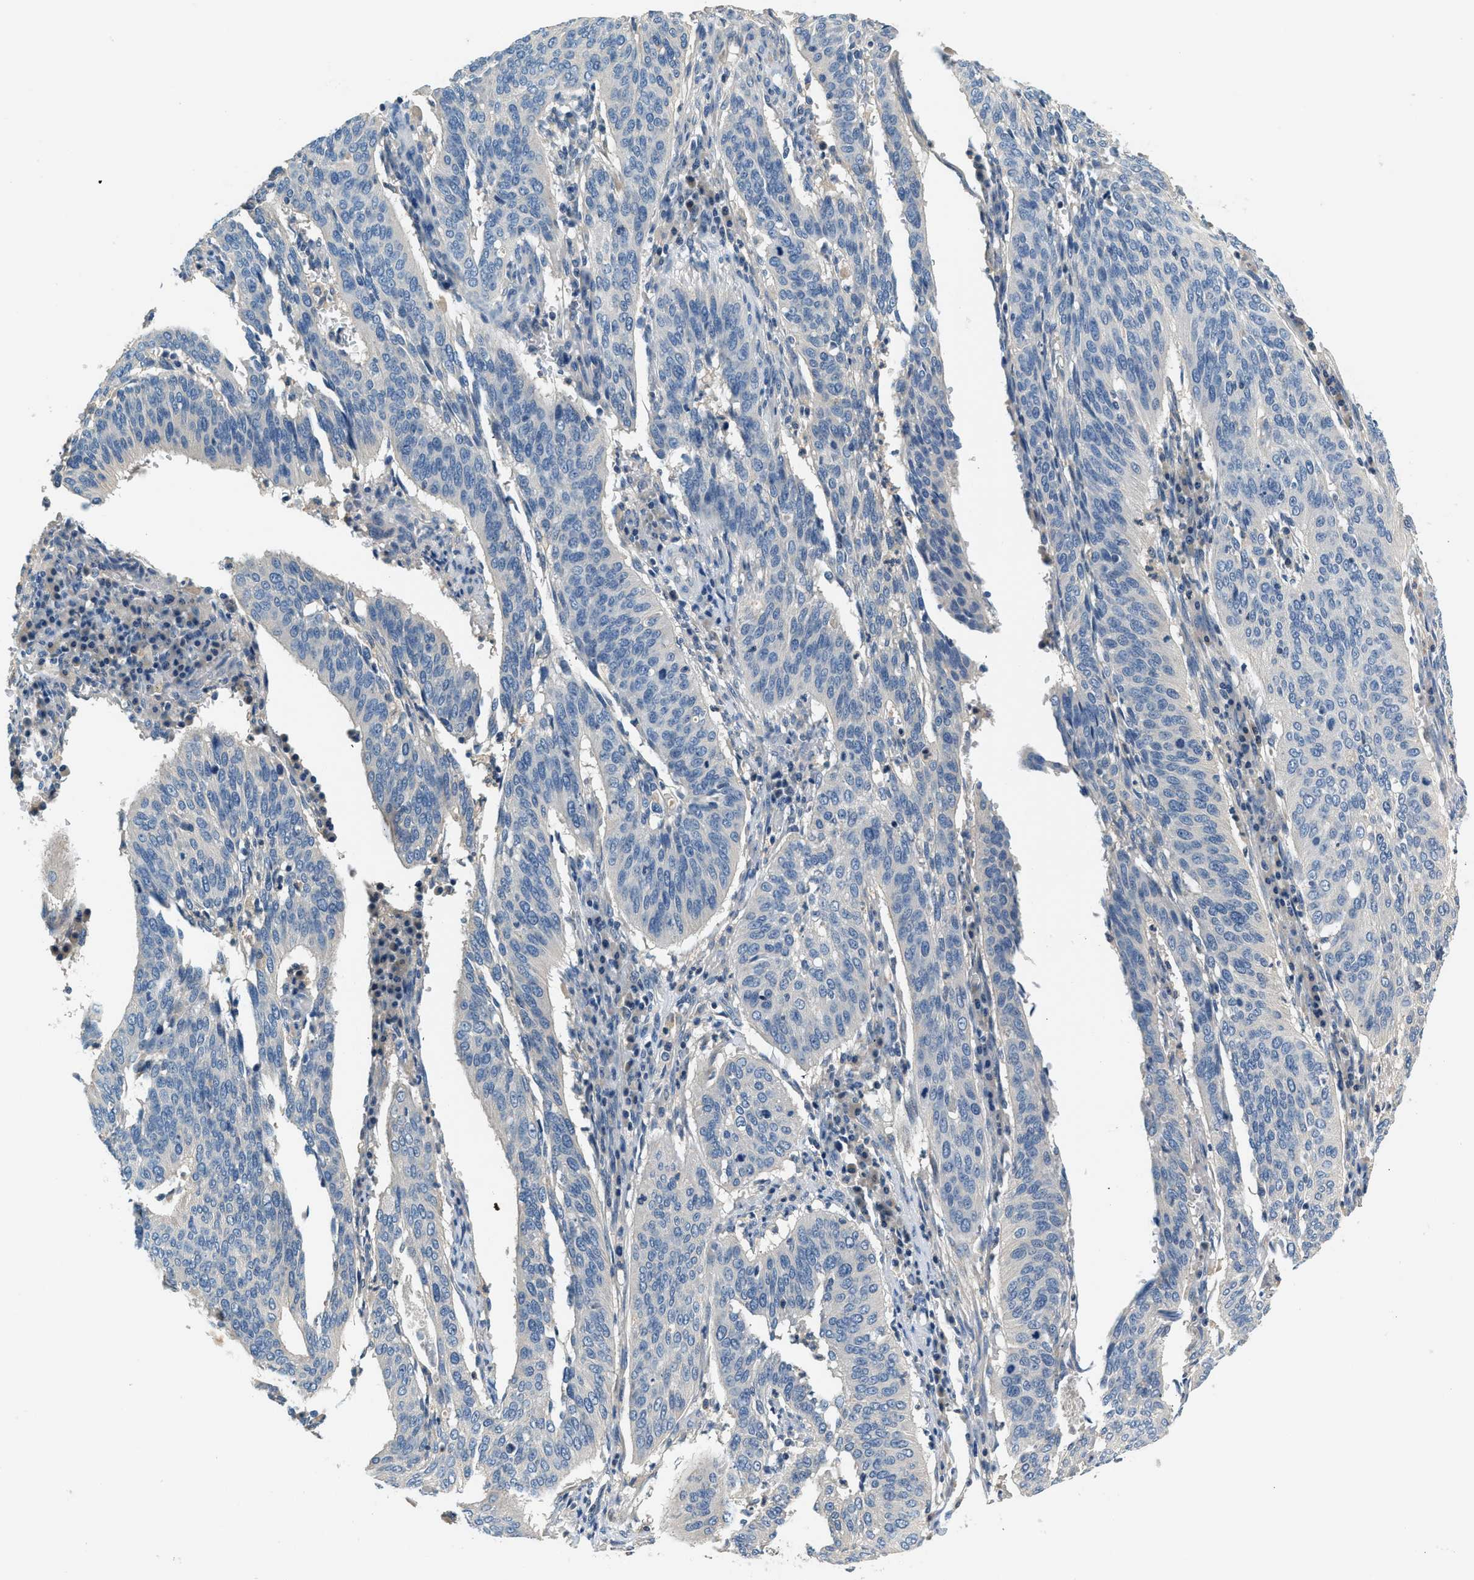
{"staining": {"intensity": "negative", "quantity": "none", "location": "none"}, "tissue": "cervical cancer", "cell_type": "Tumor cells", "image_type": "cancer", "snomed": [{"axis": "morphology", "description": "Normal tissue, NOS"}, {"axis": "morphology", "description": "Squamous cell carcinoma, NOS"}, {"axis": "topography", "description": "Cervix"}], "caption": "IHC photomicrograph of human cervical cancer (squamous cell carcinoma) stained for a protein (brown), which reveals no positivity in tumor cells. (DAB IHC visualized using brightfield microscopy, high magnification).", "gene": "SLC35E1", "patient": {"sex": "female", "age": 39}}